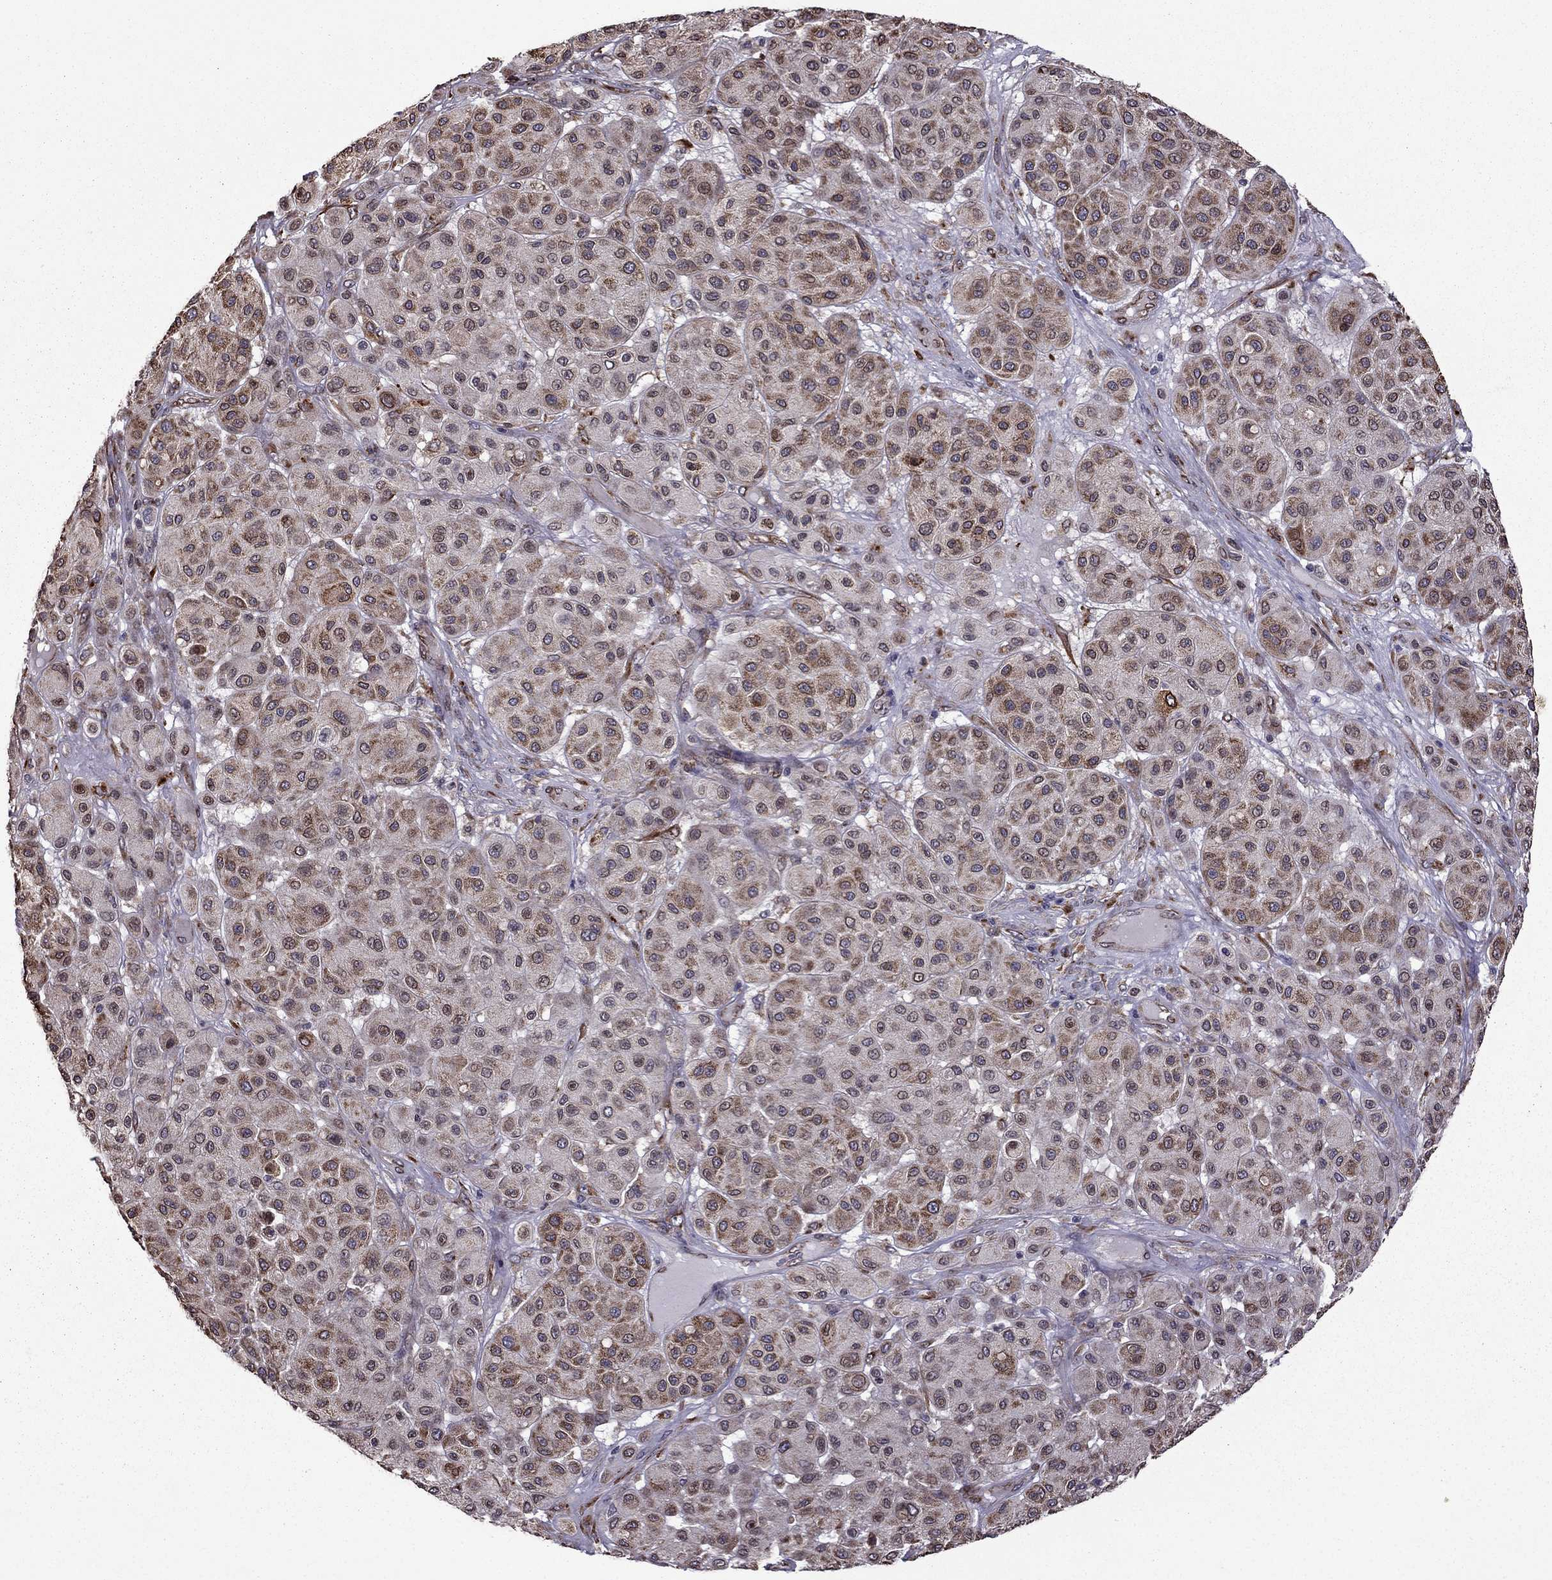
{"staining": {"intensity": "moderate", "quantity": ">75%", "location": "cytoplasmic/membranous"}, "tissue": "melanoma", "cell_type": "Tumor cells", "image_type": "cancer", "snomed": [{"axis": "morphology", "description": "Malignant melanoma, Metastatic site"}, {"axis": "topography", "description": "Smooth muscle"}], "caption": "Immunohistochemistry (DAB (3,3'-diaminobenzidine)) staining of human melanoma reveals moderate cytoplasmic/membranous protein expression in approximately >75% of tumor cells. (DAB (3,3'-diaminobenzidine) = brown stain, brightfield microscopy at high magnification).", "gene": "IKBIP", "patient": {"sex": "male", "age": 41}}